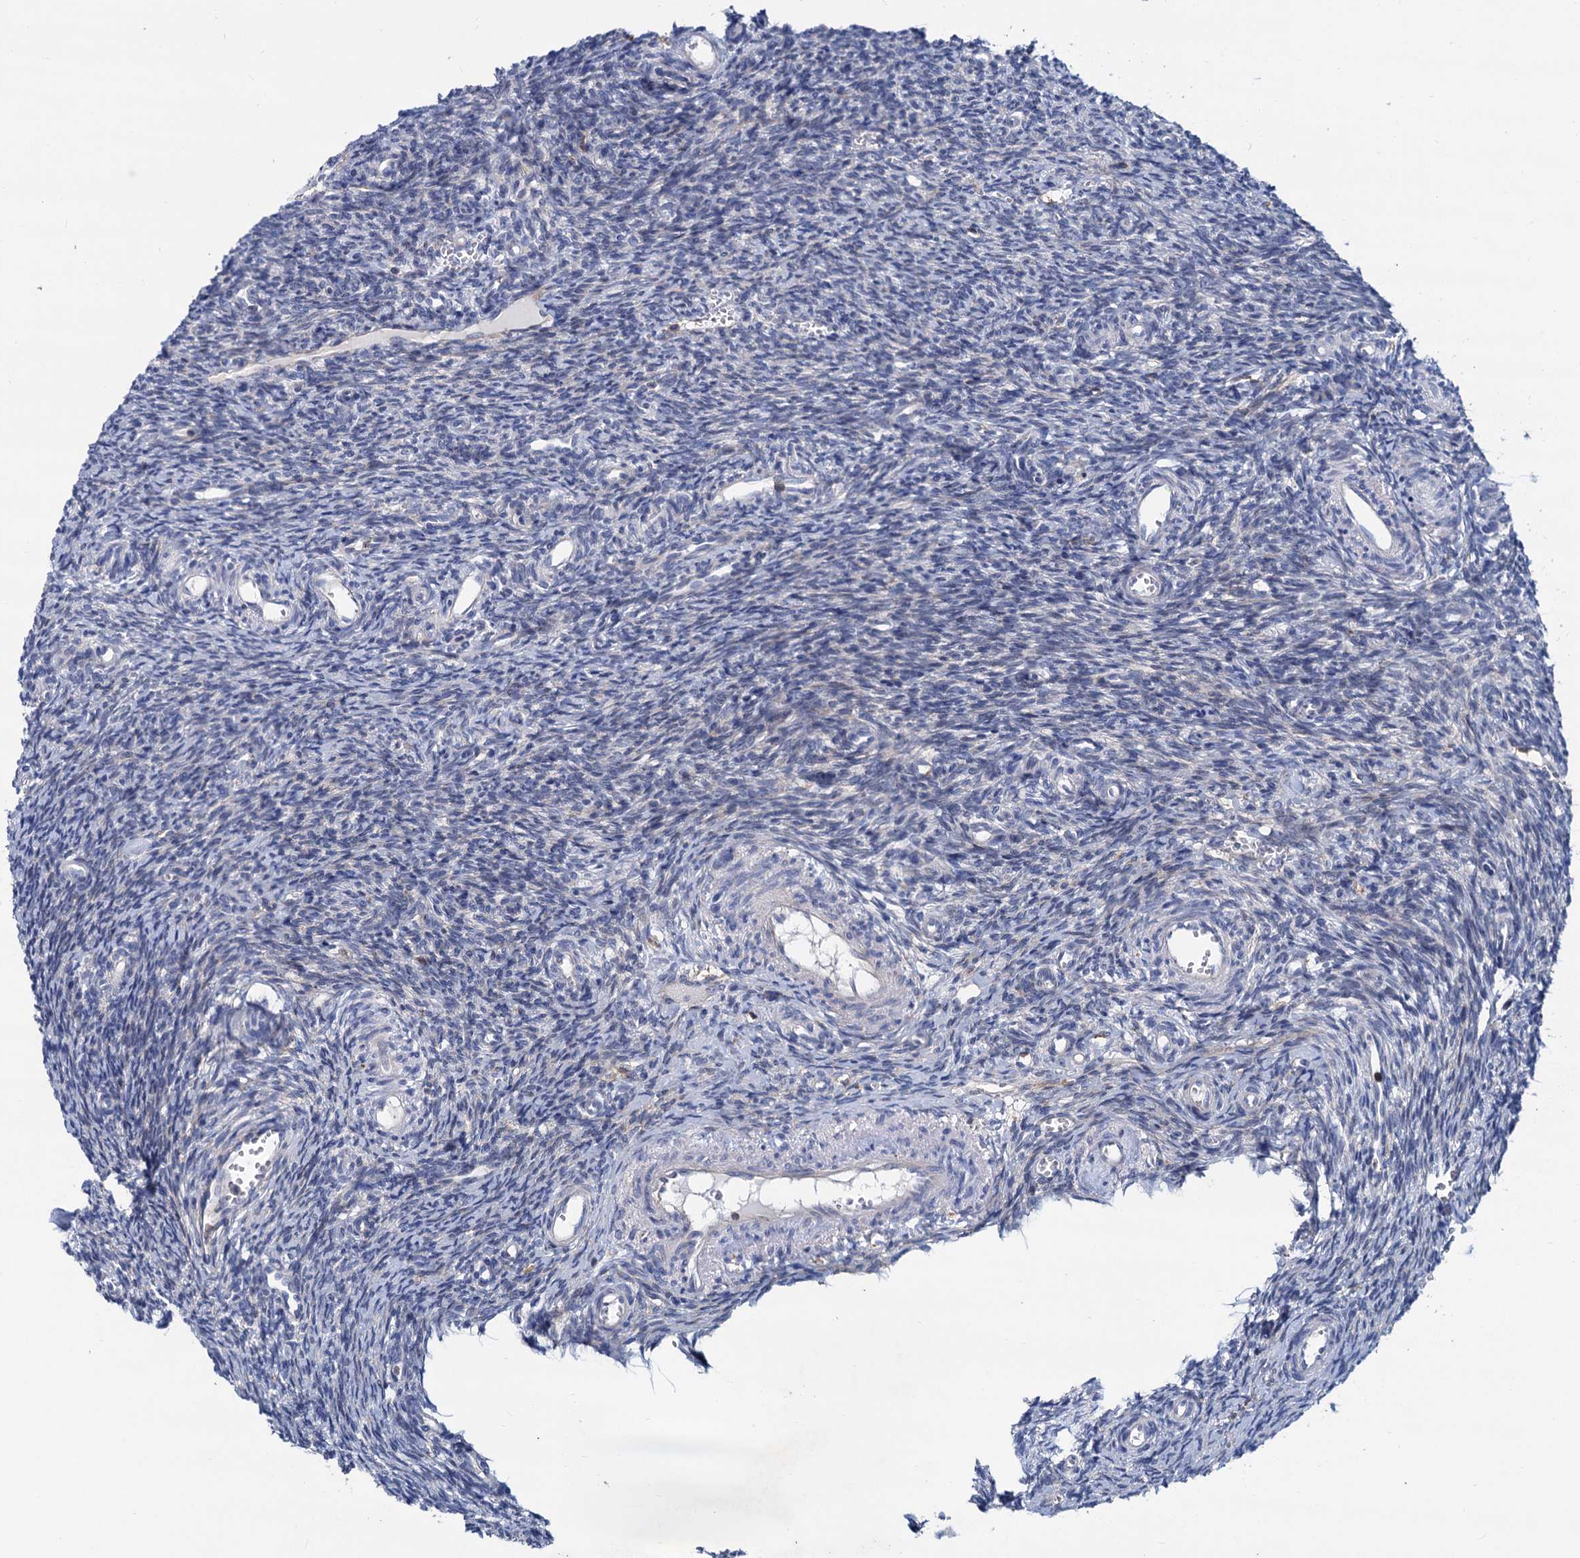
{"staining": {"intensity": "negative", "quantity": "none", "location": "none"}, "tissue": "ovary", "cell_type": "Ovarian stroma cells", "image_type": "normal", "snomed": [{"axis": "morphology", "description": "Normal tissue, NOS"}, {"axis": "topography", "description": "Ovary"}], "caption": "A photomicrograph of ovary stained for a protein shows no brown staining in ovarian stroma cells.", "gene": "LRCH4", "patient": {"sex": "female", "age": 39}}